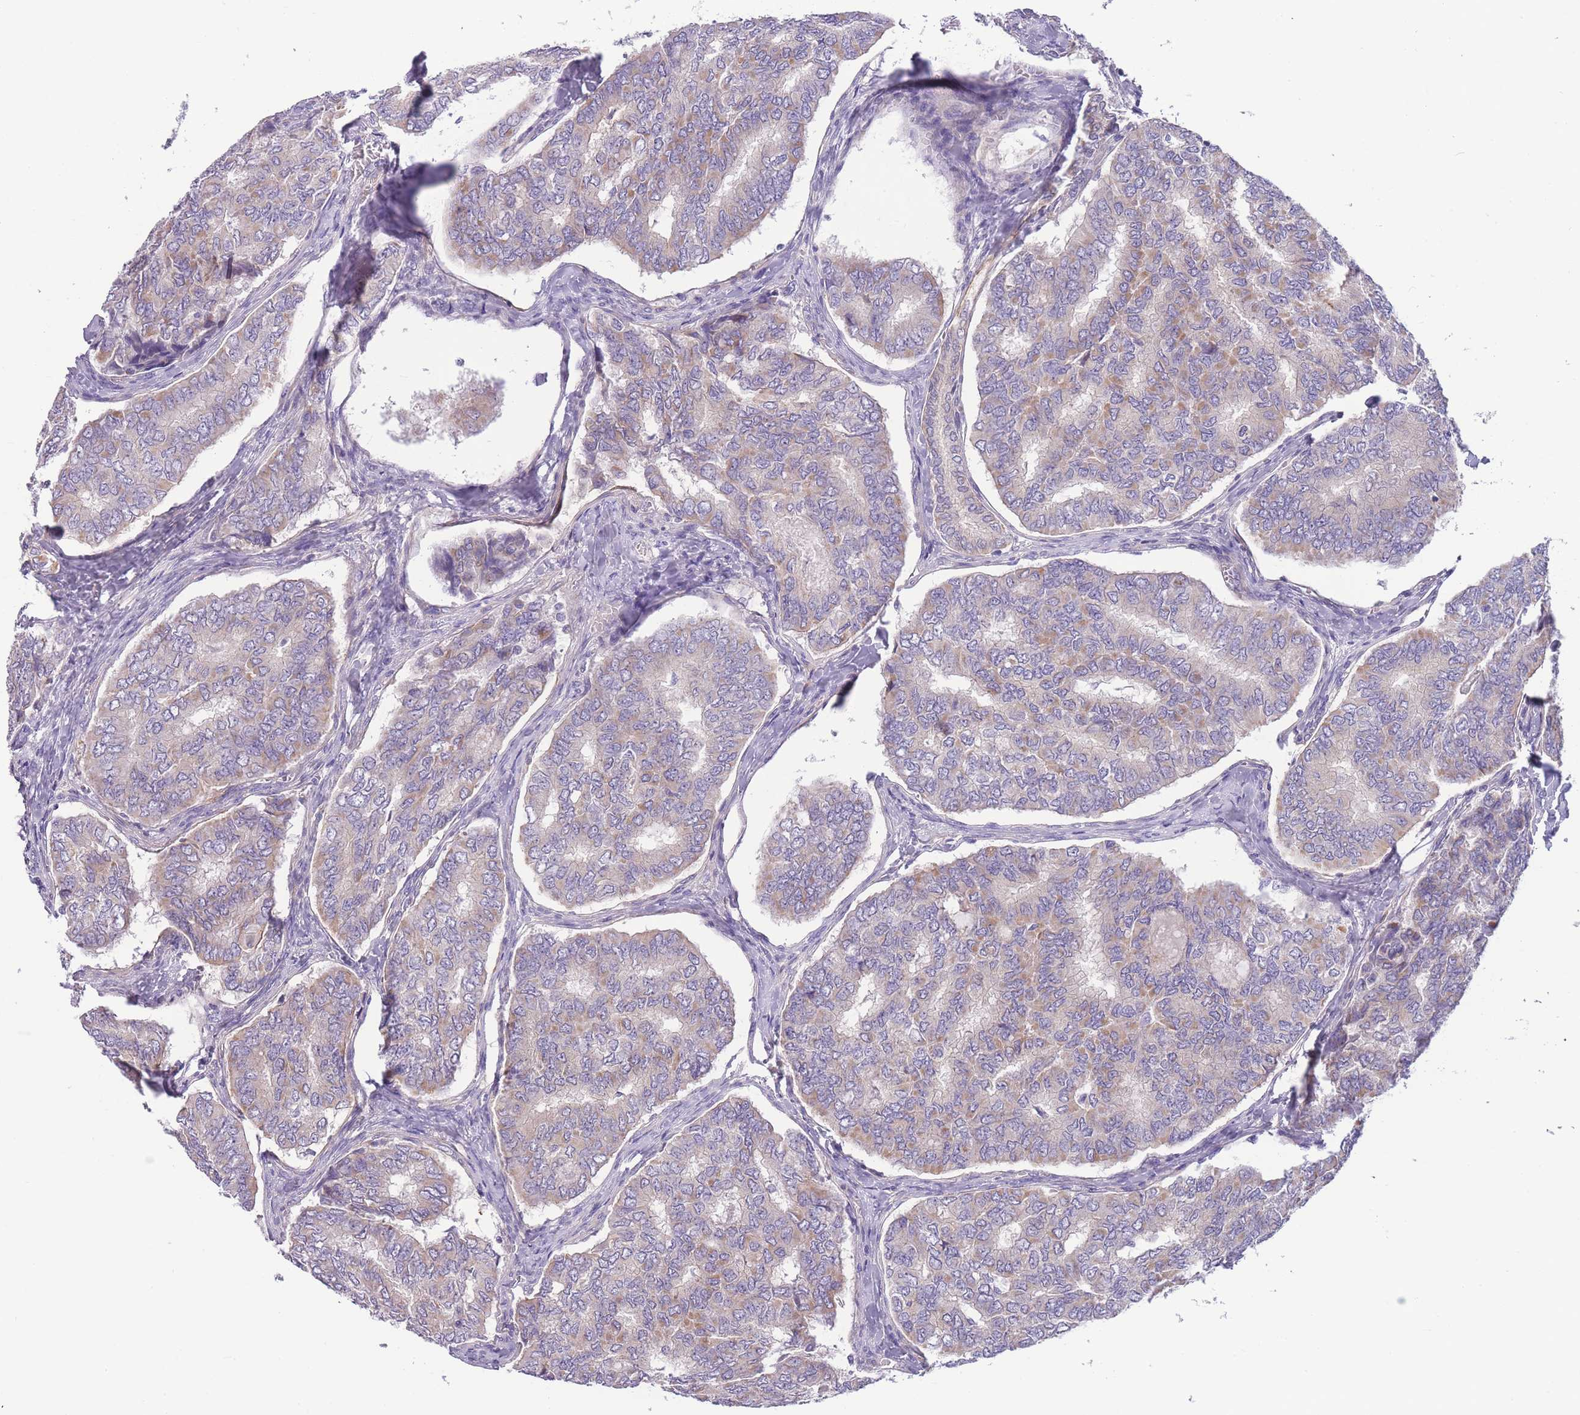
{"staining": {"intensity": "weak", "quantity": "<25%", "location": "cytoplasmic/membranous"}, "tissue": "thyroid cancer", "cell_type": "Tumor cells", "image_type": "cancer", "snomed": [{"axis": "morphology", "description": "Papillary adenocarcinoma, NOS"}, {"axis": "topography", "description": "Thyroid gland"}], "caption": "Immunohistochemical staining of human thyroid cancer displays no significant expression in tumor cells.", "gene": "FAM124A", "patient": {"sex": "female", "age": 35}}